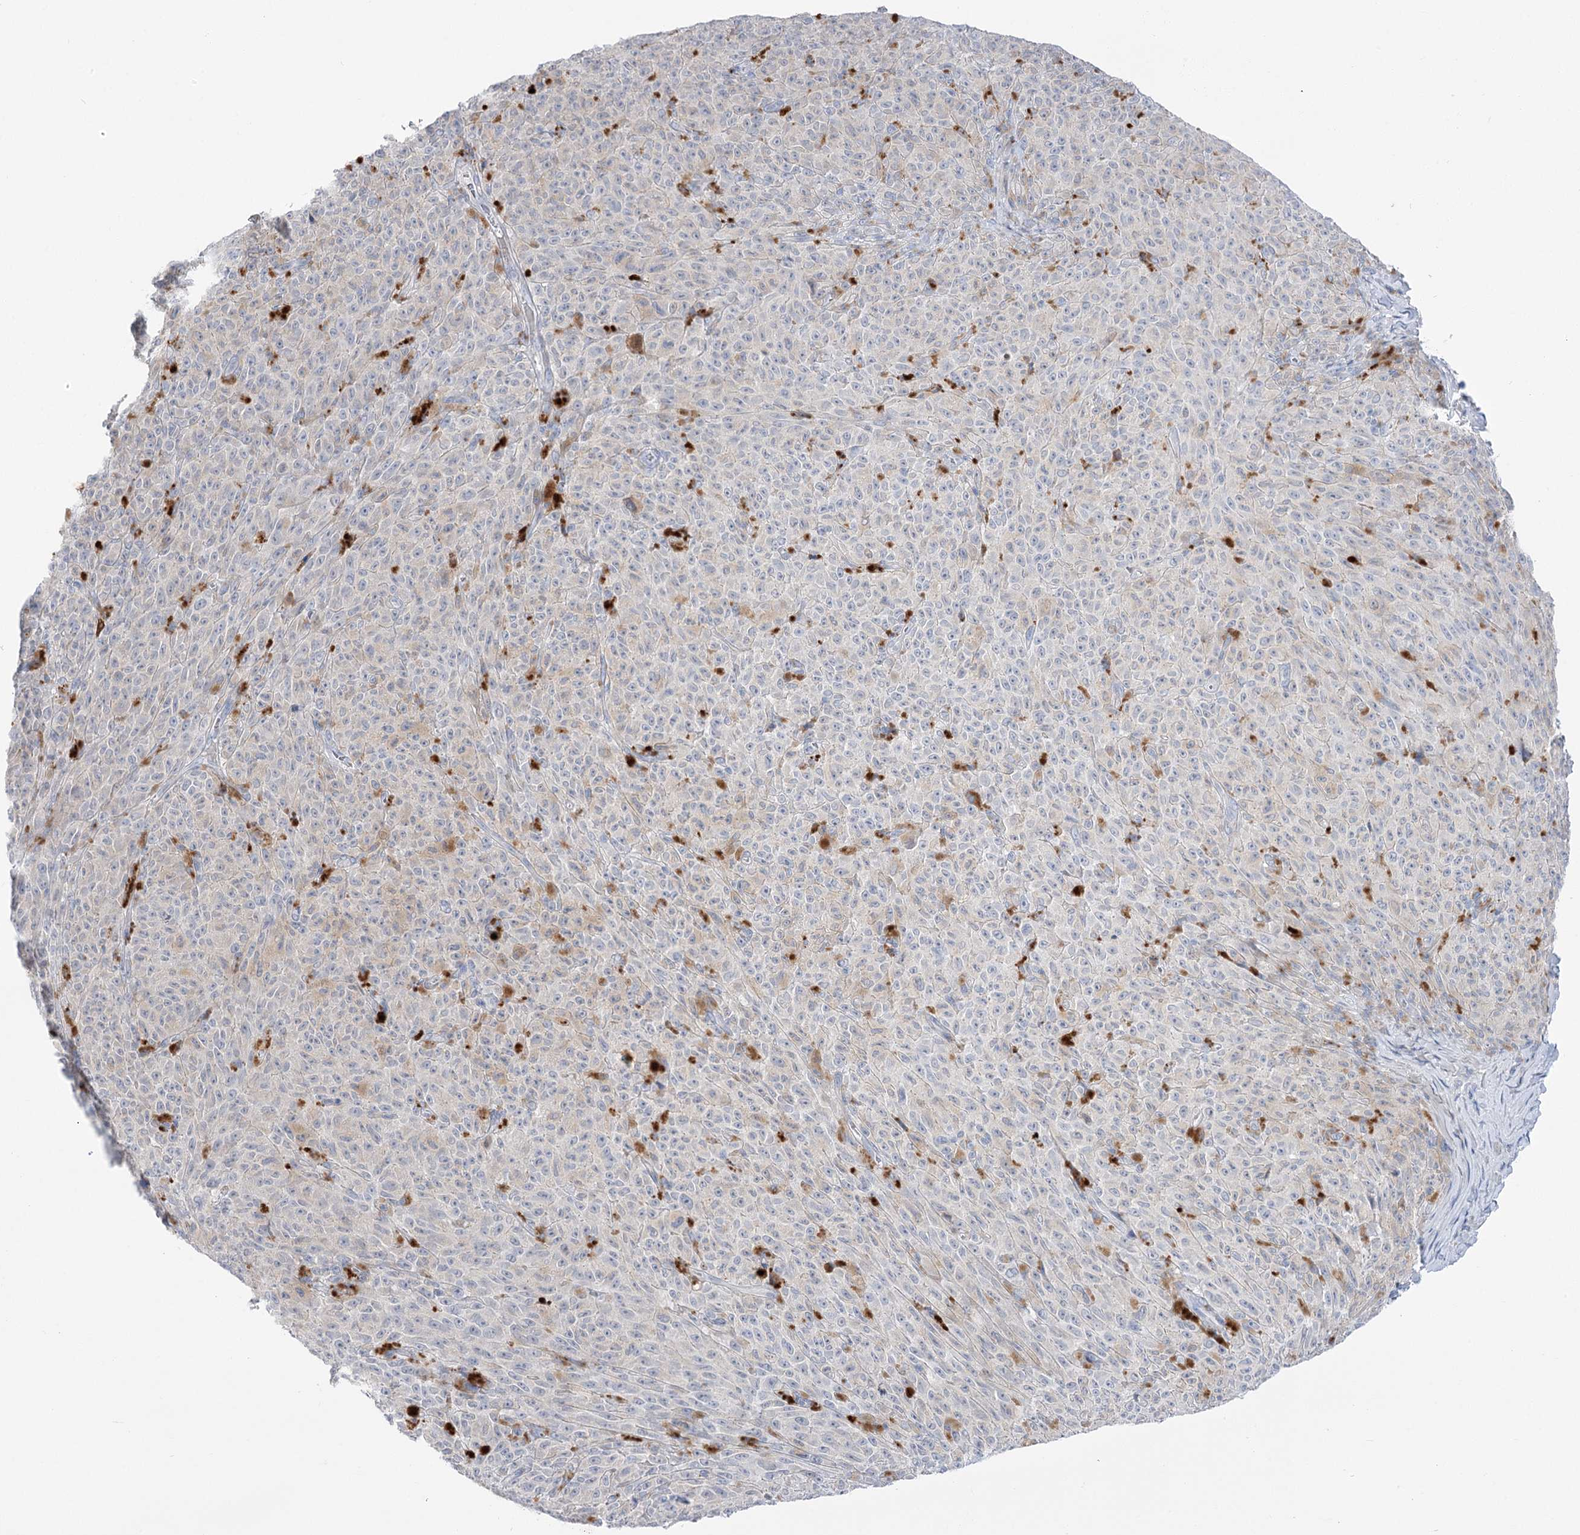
{"staining": {"intensity": "negative", "quantity": "none", "location": "none"}, "tissue": "melanoma", "cell_type": "Tumor cells", "image_type": "cancer", "snomed": [{"axis": "morphology", "description": "Malignant melanoma, NOS"}, {"axis": "topography", "description": "Skin"}], "caption": "A photomicrograph of malignant melanoma stained for a protein reveals no brown staining in tumor cells. (Stains: DAB immunohistochemistry with hematoxylin counter stain, Microscopy: brightfield microscopy at high magnification).", "gene": "SIAE", "patient": {"sex": "female", "age": 82}}